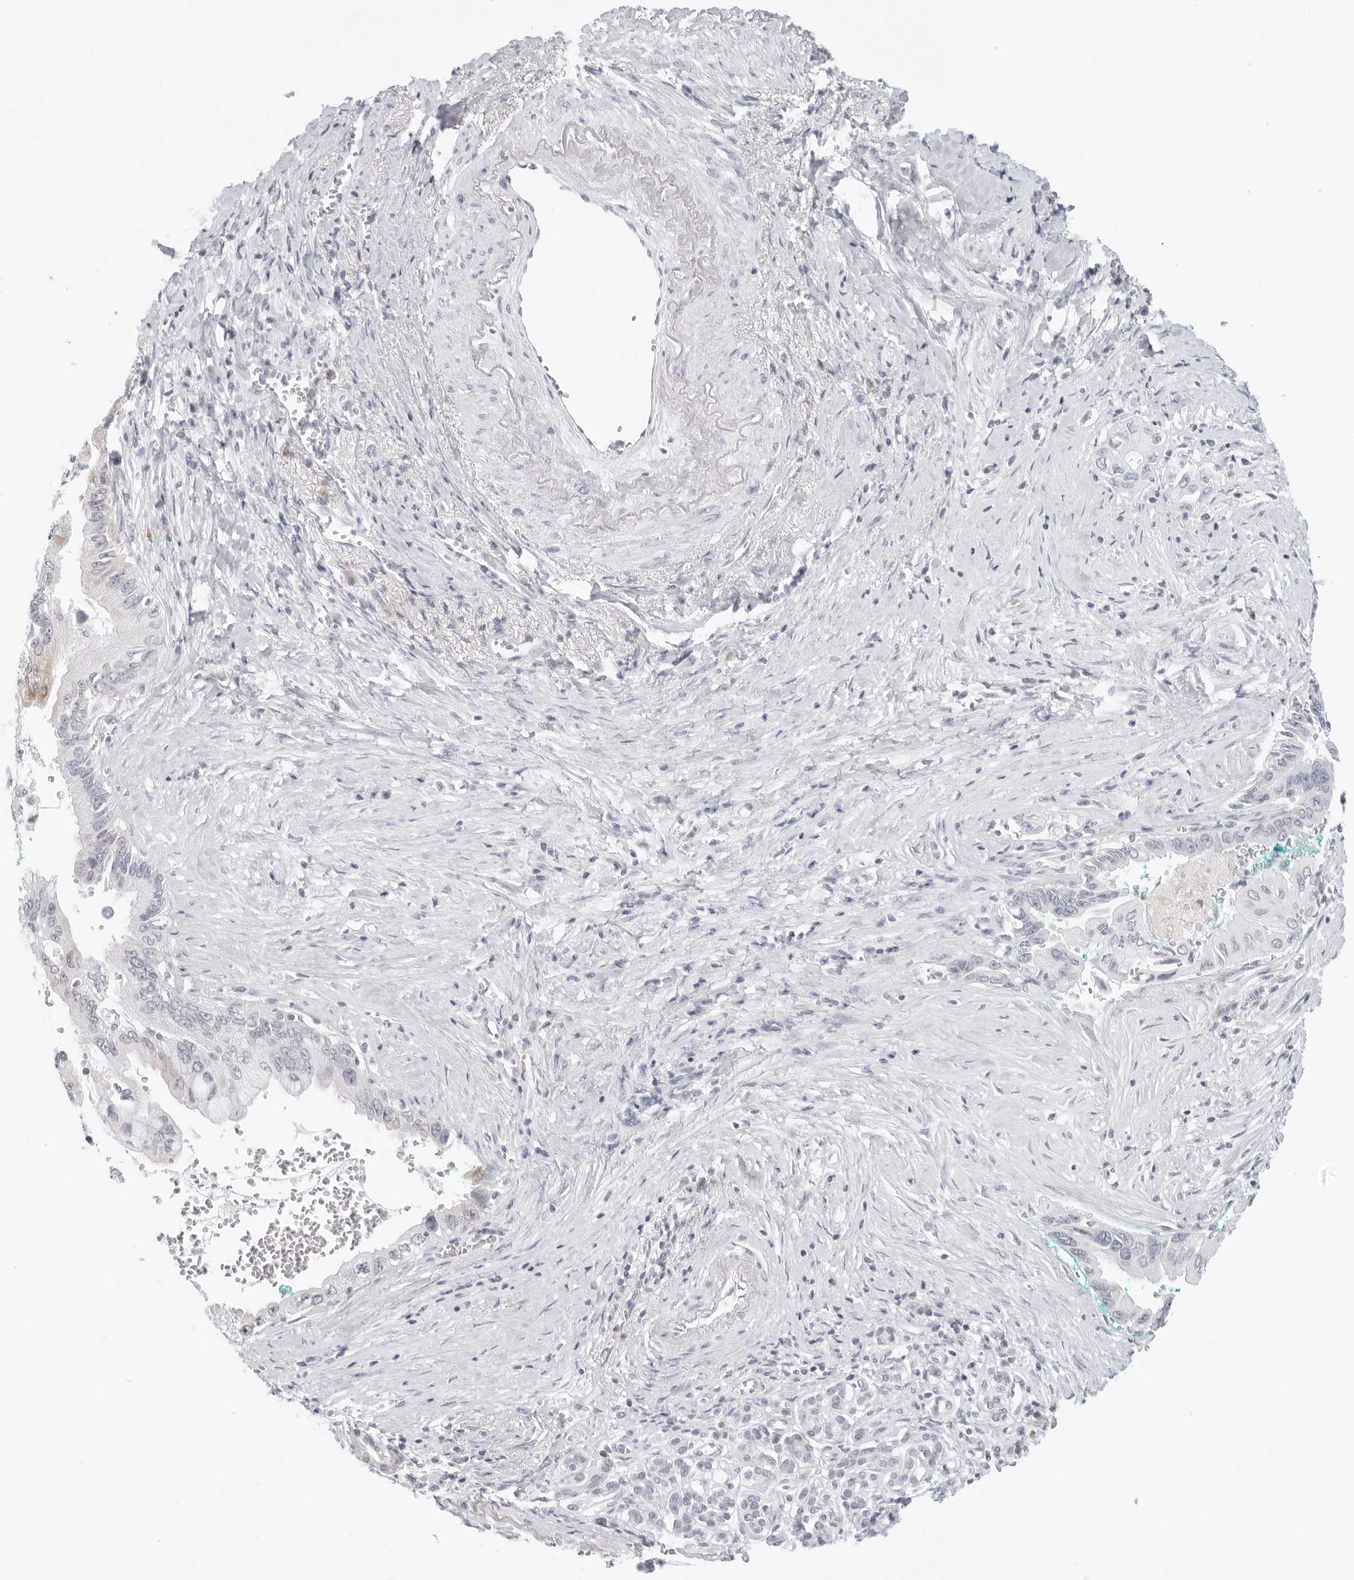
{"staining": {"intensity": "negative", "quantity": "none", "location": "none"}, "tissue": "pancreatic cancer", "cell_type": "Tumor cells", "image_type": "cancer", "snomed": [{"axis": "morphology", "description": "Adenocarcinoma, NOS"}, {"axis": "topography", "description": "Pancreas"}], "caption": "DAB (3,3'-diaminobenzidine) immunohistochemical staining of human adenocarcinoma (pancreatic) shows no significant staining in tumor cells.", "gene": "EDN2", "patient": {"sex": "male", "age": 78}}